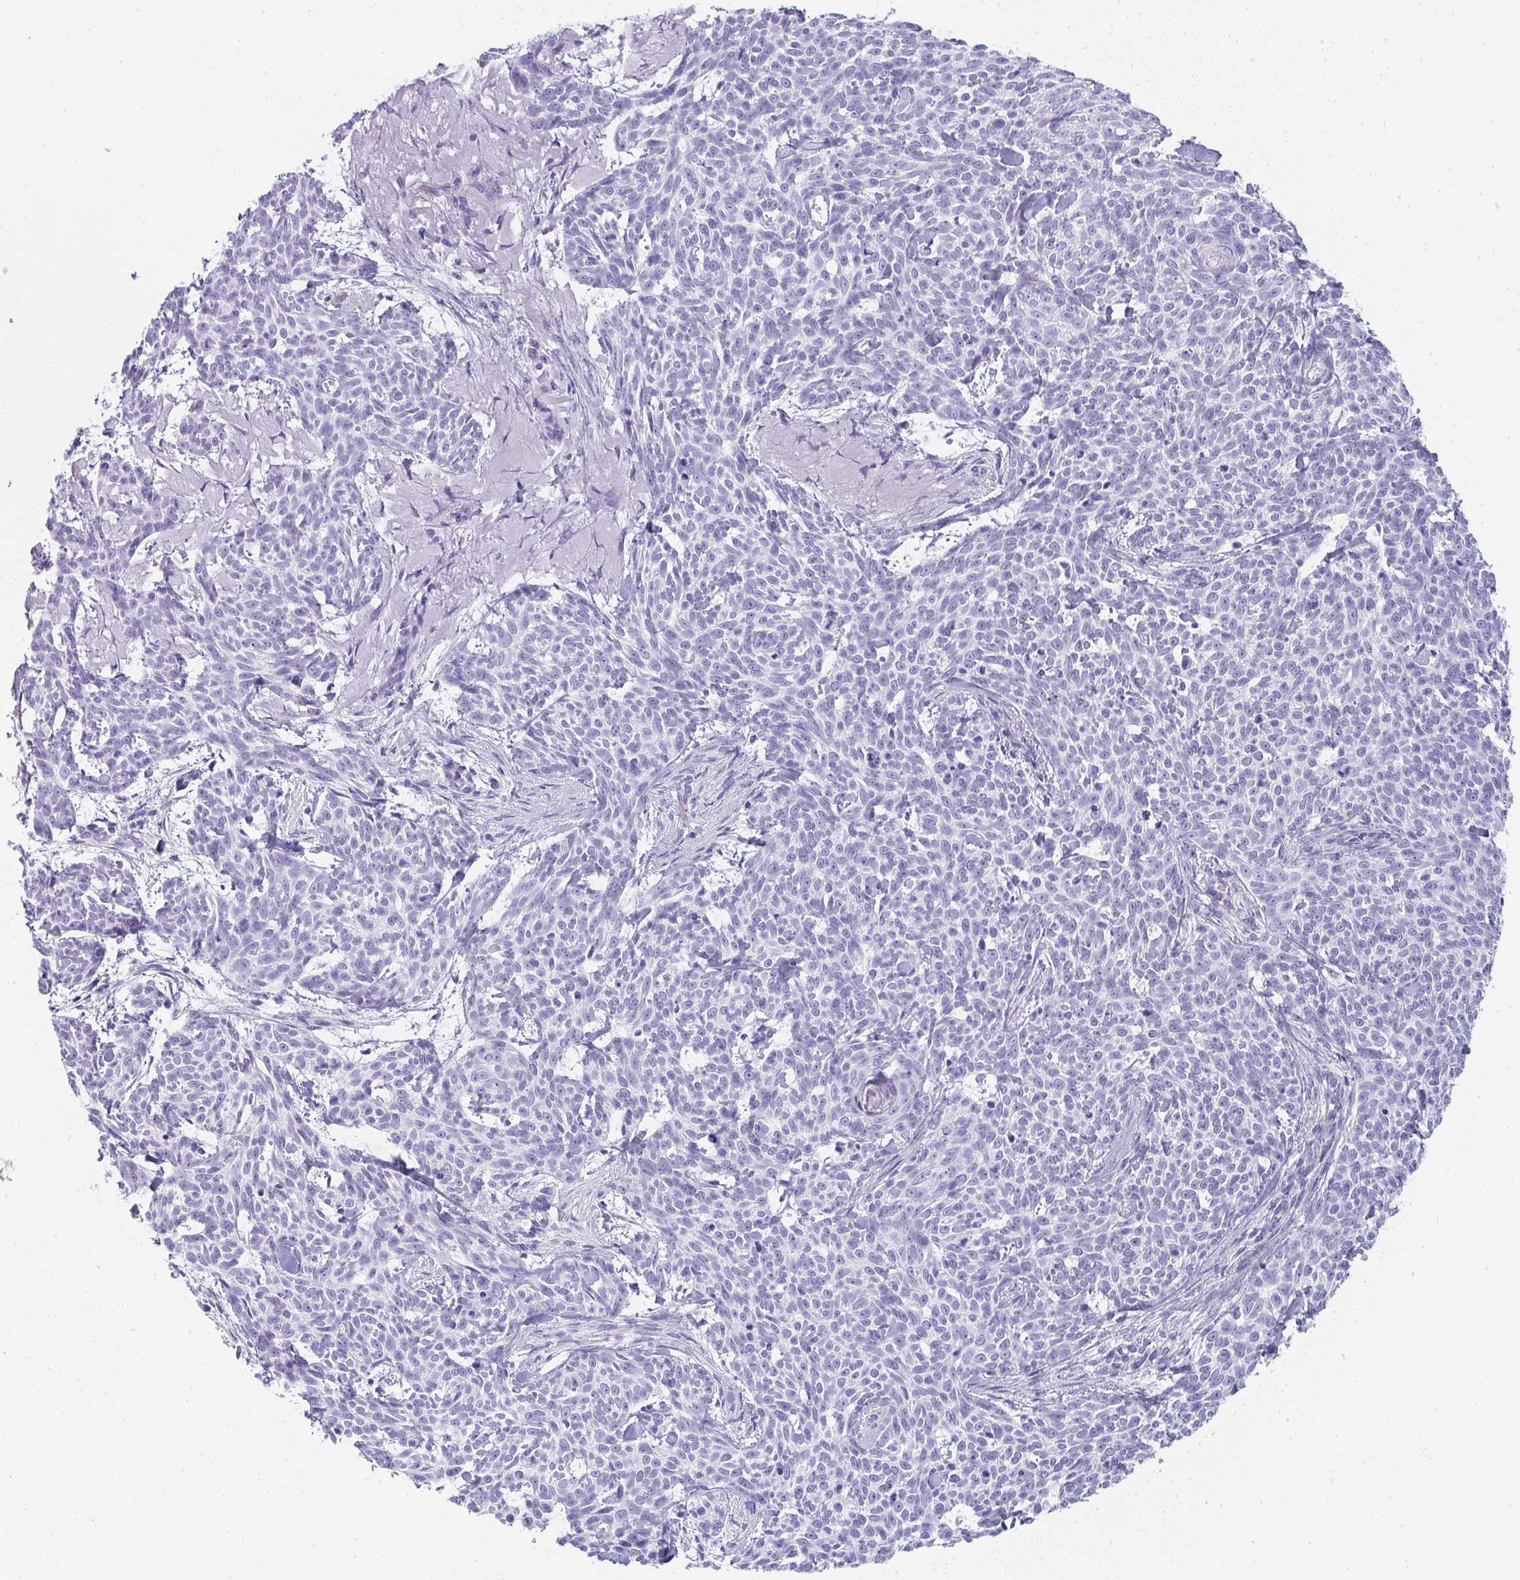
{"staining": {"intensity": "negative", "quantity": "none", "location": "none"}, "tissue": "skin cancer", "cell_type": "Tumor cells", "image_type": "cancer", "snomed": [{"axis": "morphology", "description": "Basal cell carcinoma"}, {"axis": "topography", "description": "Skin"}], "caption": "The immunohistochemistry (IHC) image has no significant staining in tumor cells of skin basal cell carcinoma tissue. Nuclei are stained in blue.", "gene": "PRND", "patient": {"sex": "female", "age": 93}}